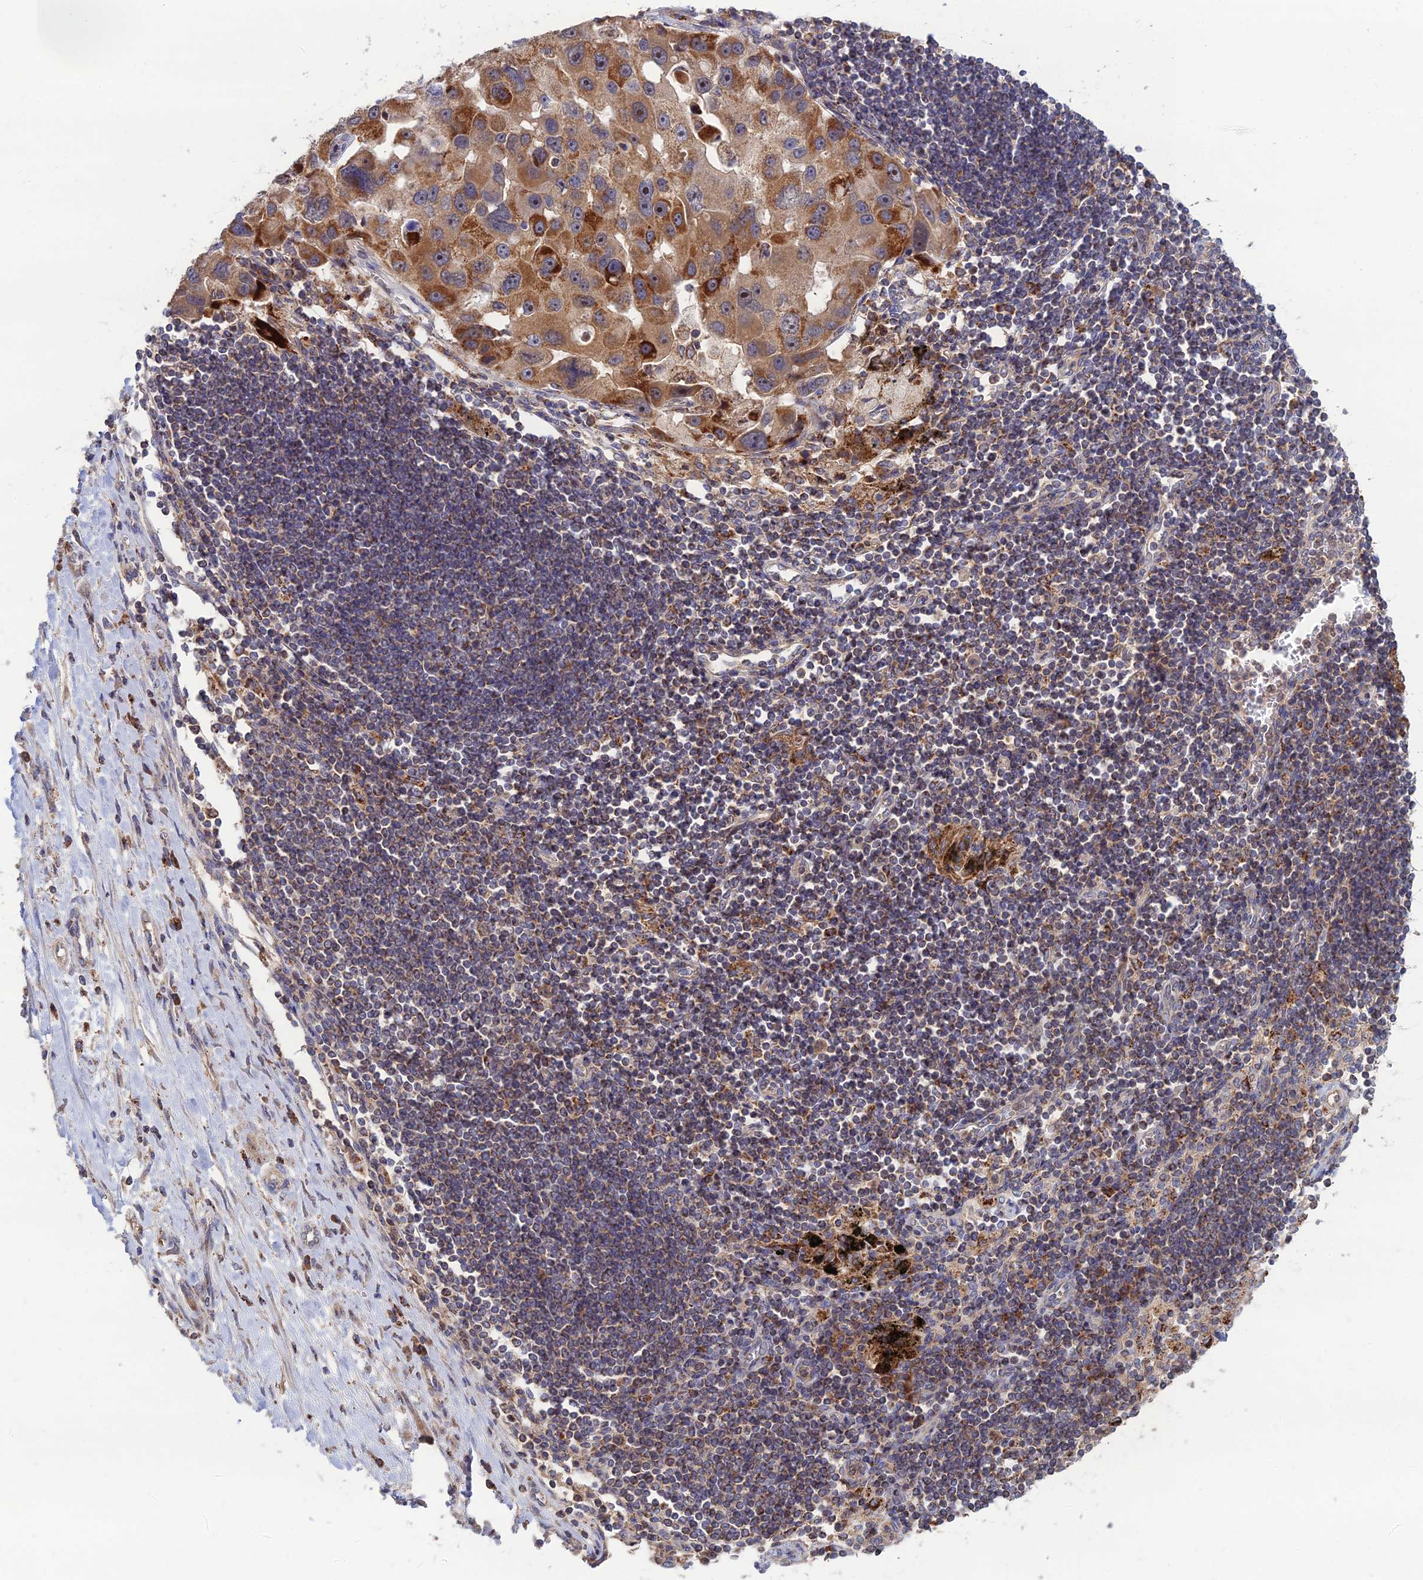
{"staining": {"intensity": "moderate", "quantity": ">75%", "location": "cytoplasmic/membranous"}, "tissue": "lung cancer", "cell_type": "Tumor cells", "image_type": "cancer", "snomed": [{"axis": "morphology", "description": "Adenocarcinoma, NOS"}, {"axis": "topography", "description": "Lung"}], "caption": "Lung adenocarcinoma tissue displays moderate cytoplasmic/membranous positivity in approximately >75% of tumor cells", "gene": "RIC8B", "patient": {"sex": "female", "age": 54}}